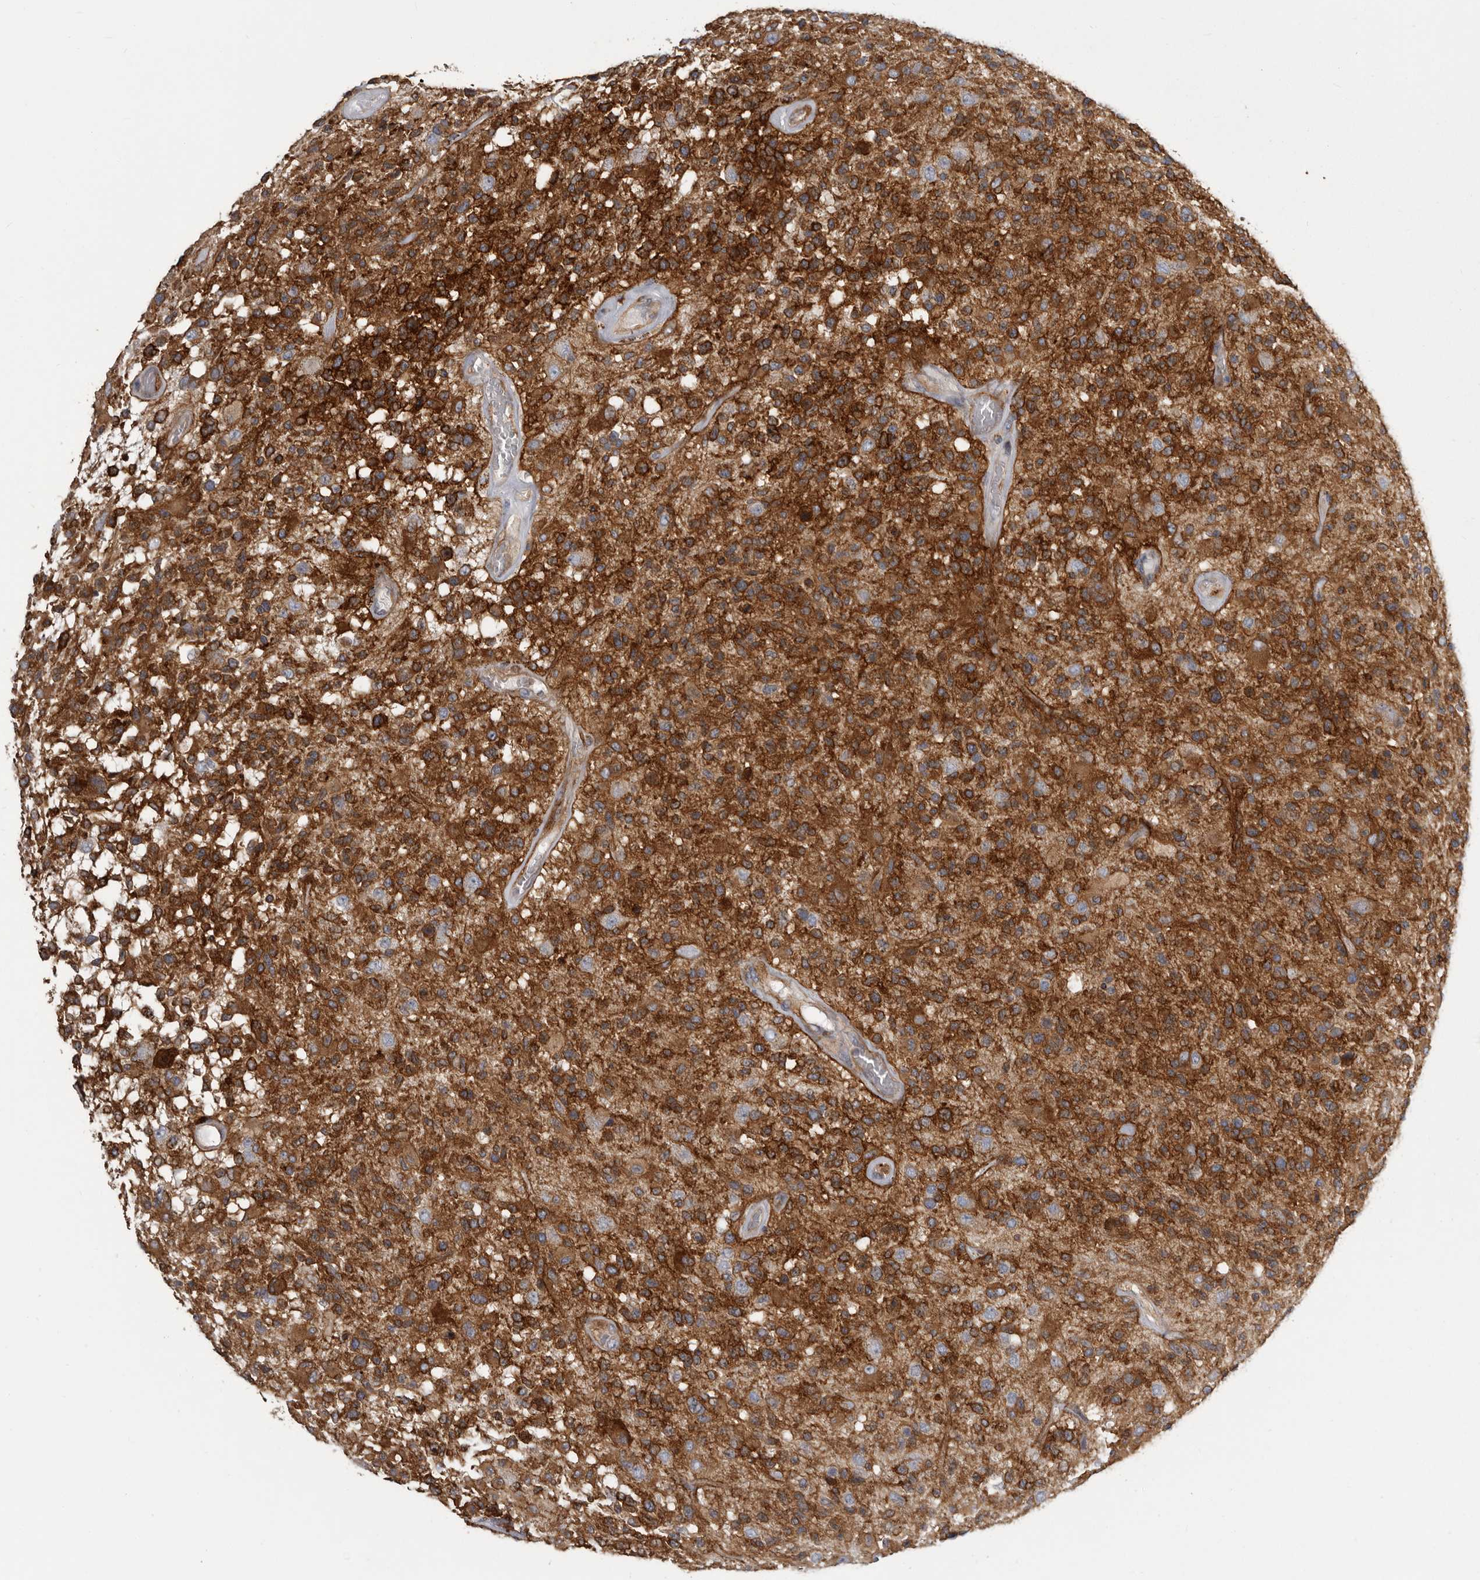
{"staining": {"intensity": "strong", "quantity": ">75%", "location": "cytoplasmic/membranous"}, "tissue": "glioma", "cell_type": "Tumor cells", "image_type": "cancer", "snomed": [{"axis": "morphology", "description": "Glioma, malignant, High grade"}, {"axis": "morphology", "description": "Glioblastoma, NOS"}, {"axis": "topography", "description": "Brain"}], "caption": "Strong cytoplasmic/membranous positivity is identified in about >75% of tumor cells in malignant glioma (high-grade). (brown staining indicates protein expression, while blue staining denotes nuclei).", "gene": "ENAH", "patient": {"sex": "male", "age": 60}}